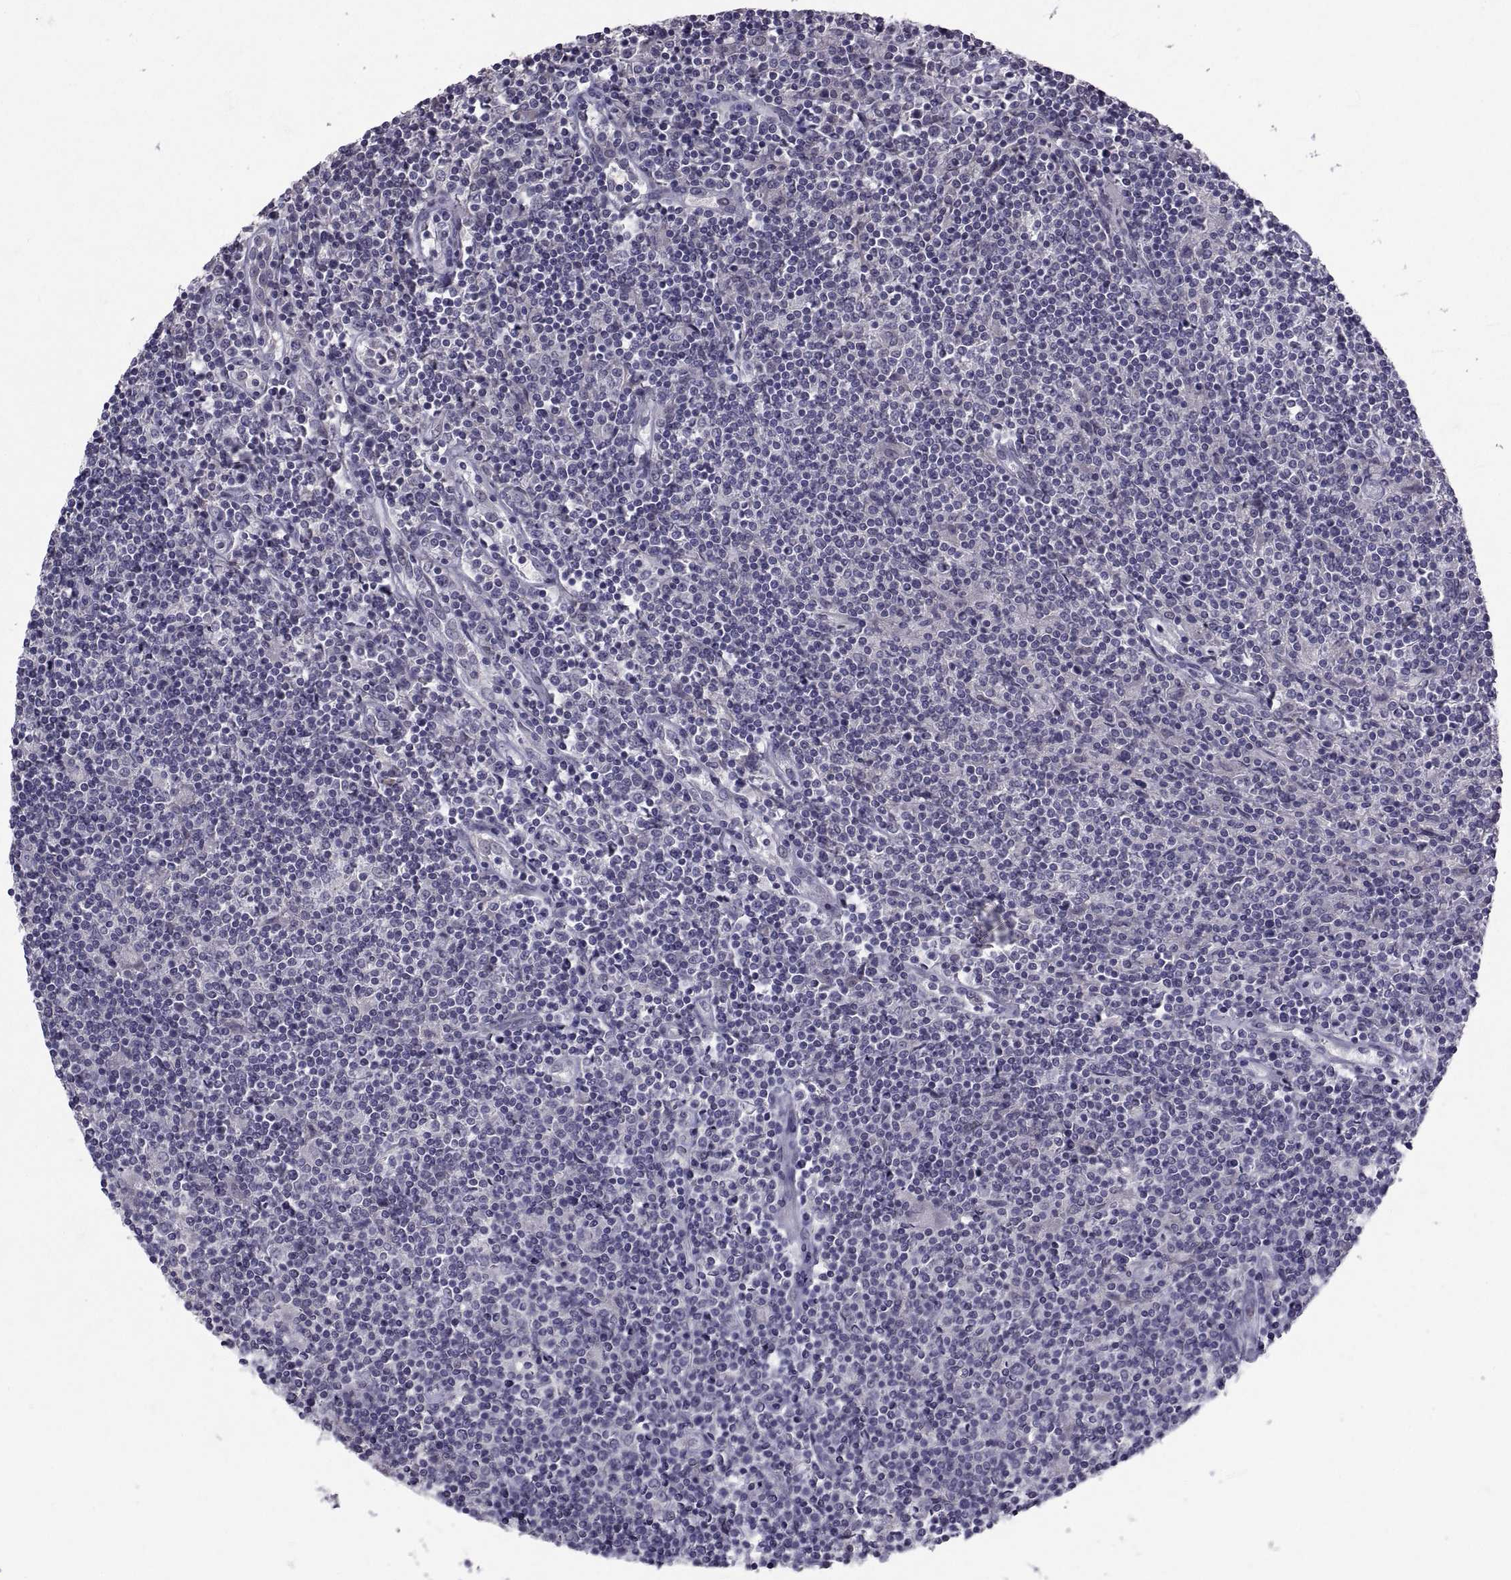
{"staining": {"intensity": "negative", "quantity": "none", "location": "none"}, "tissue": "lymphoma", "cell_type": "Tumor cells", "image_type": "cancer", "snomed": [{"axis": "morphology", "description": "Hodgkin's disease, NOS"}, {"axis": "topography", "description": "Lymph node"}], "caption": "Lymphoma stained for a protein using IHC exhibits no positivity tumor cells.", "gene": "NPTX2", "patient": {"sex": "male", "age": 40}}